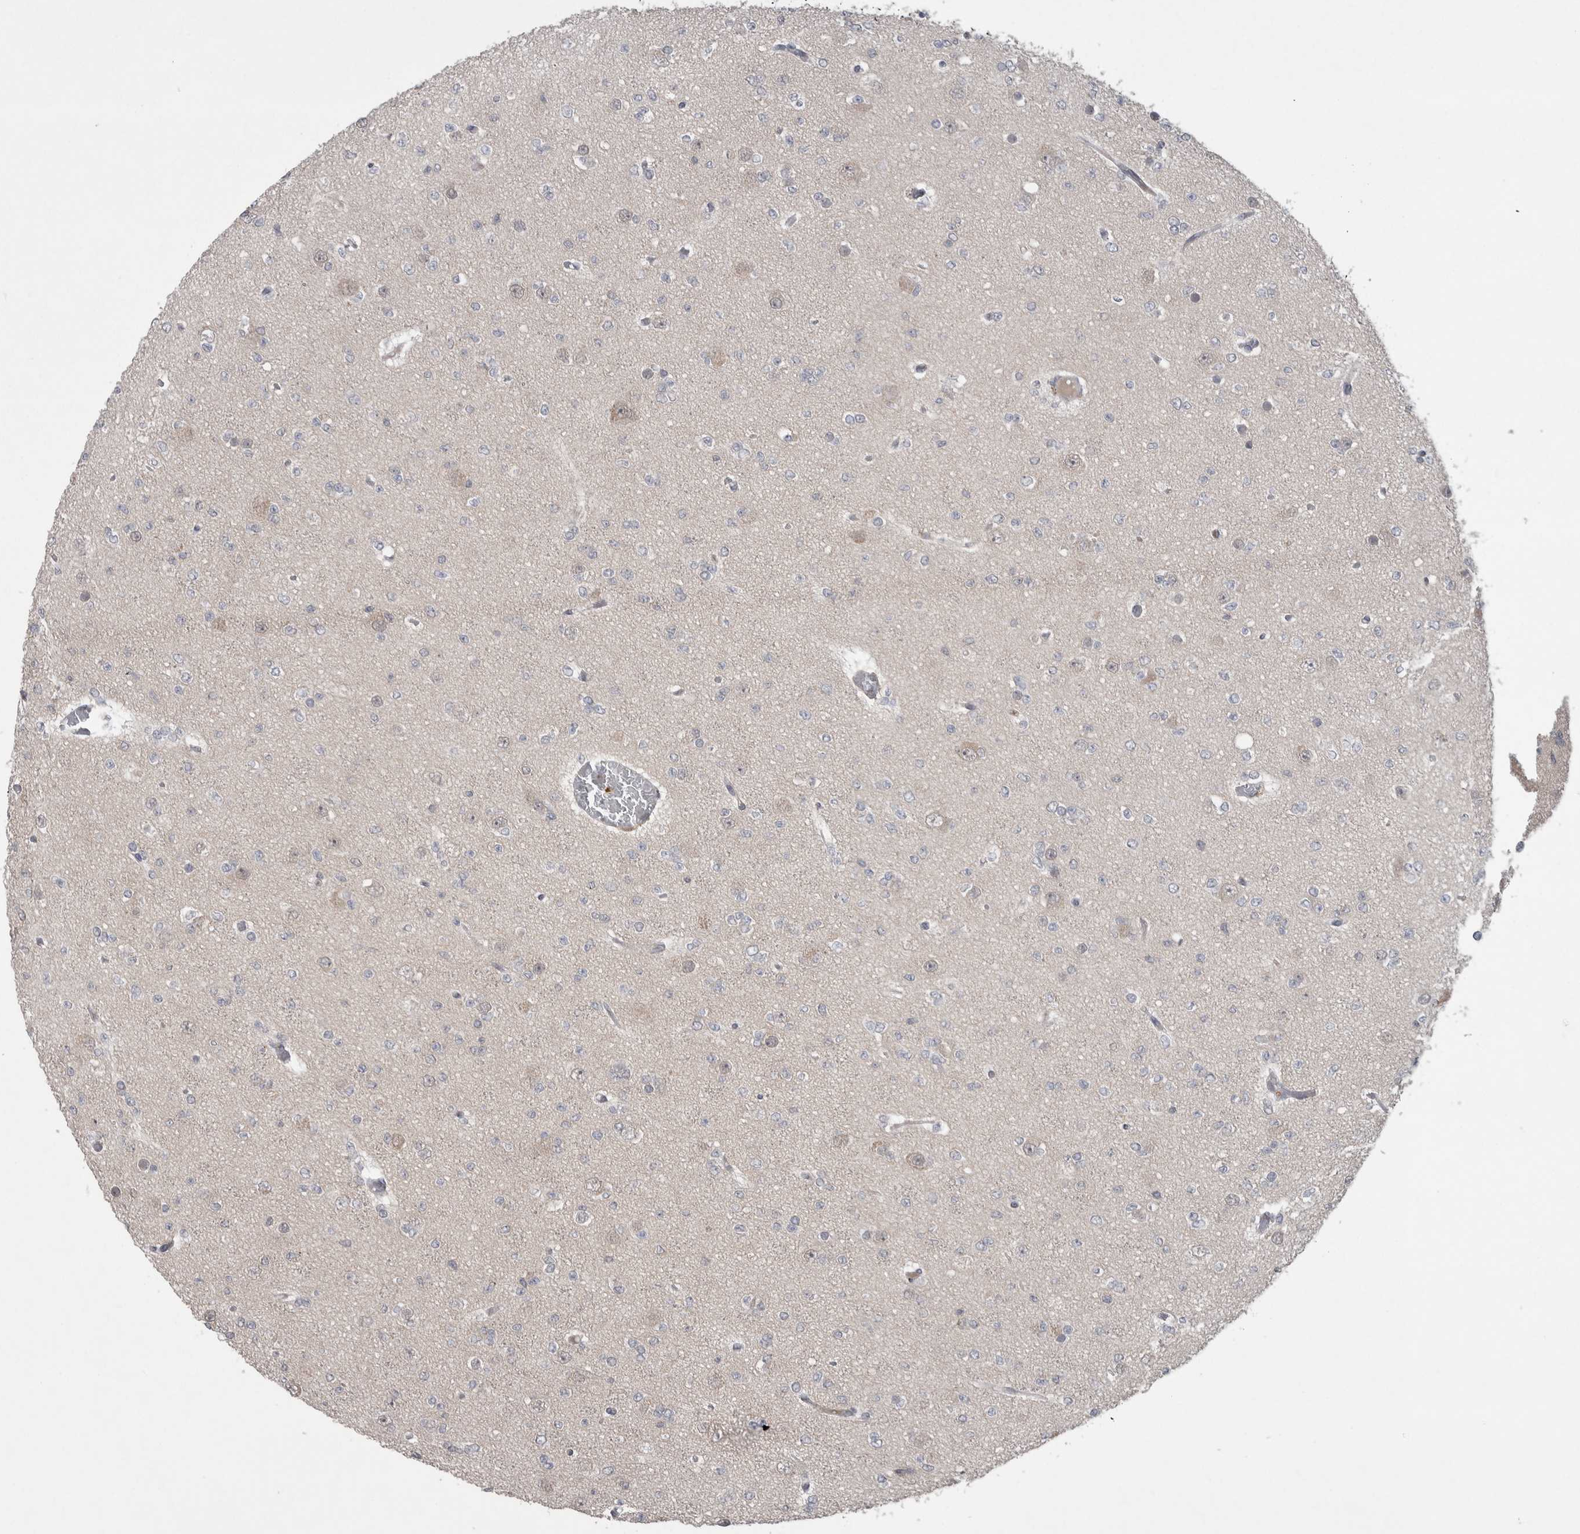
{"staining": {"intensity": "negative", "quantity": "none", "location": "none"}, "tissue": "glioma", "cell_type": "Tumor cells", "image_type": "cancer", "snomed": [{"axis": "morphology", "description": "Glioma, malignant, Low grade"}, {"axis": "topography", "description": "Brain"}], "caption": "Tumor cells are negative for protein expression in human glioma.", "gene": "CUL2", "patient": {"sex": "female", "age": 22}}